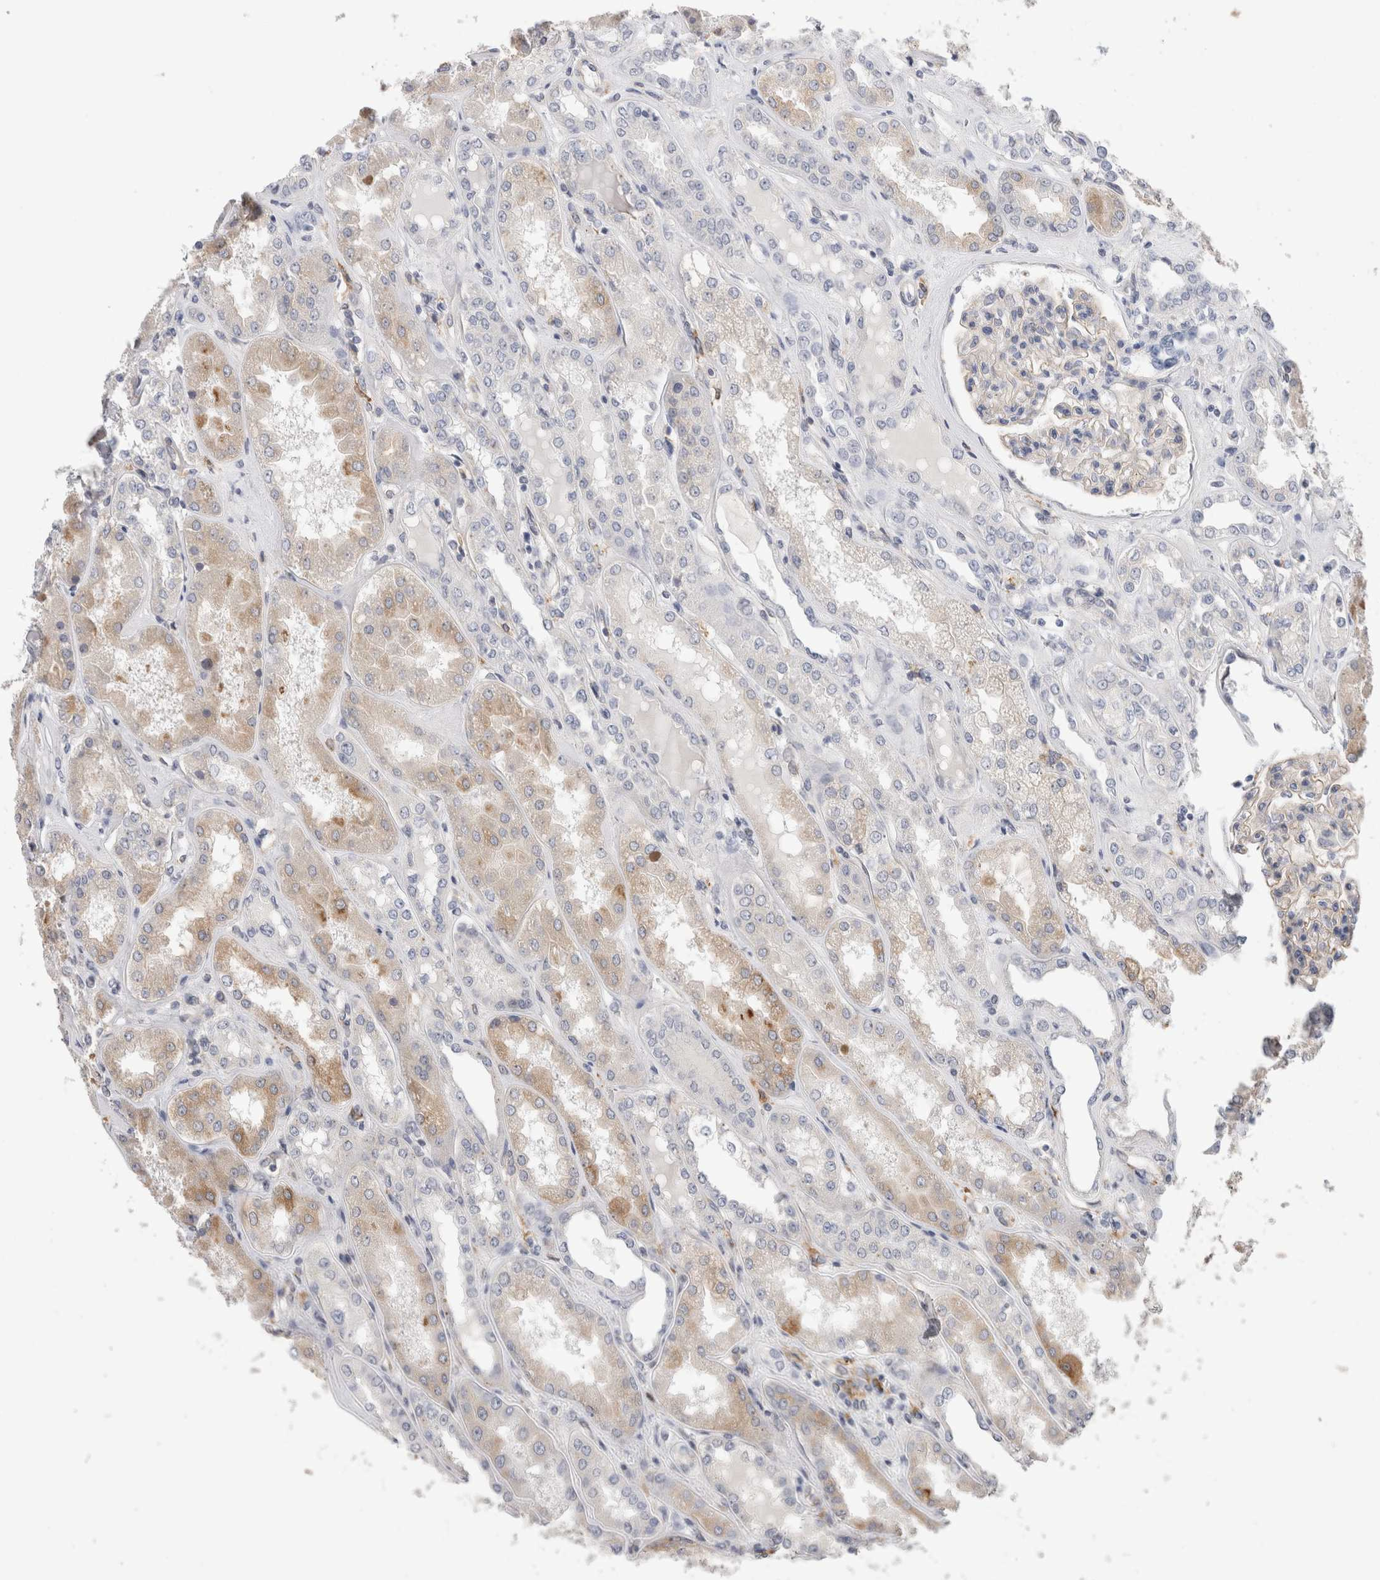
{"staining": {"intensity": "weak", "quantity": "<25%", "location": "cytoplasmic/membranous"}, "tissue": "kidney", "cell_type": "Cells in glomeruli", "image_type": "normal", "snomed": [{"axis": "morphology", "description": "Normal tissue, NOS"}, {"axis": "topography", "description": "Kidney"}], "caption": "Cells in glomeruli are negative for protein expression in unremarkable human kidney. (DAB immunohistochemistry visualized using brightfield microscopy, high magnification).", "gene": "SYTL5", "patient": {"sex": "female", "age": 56}}